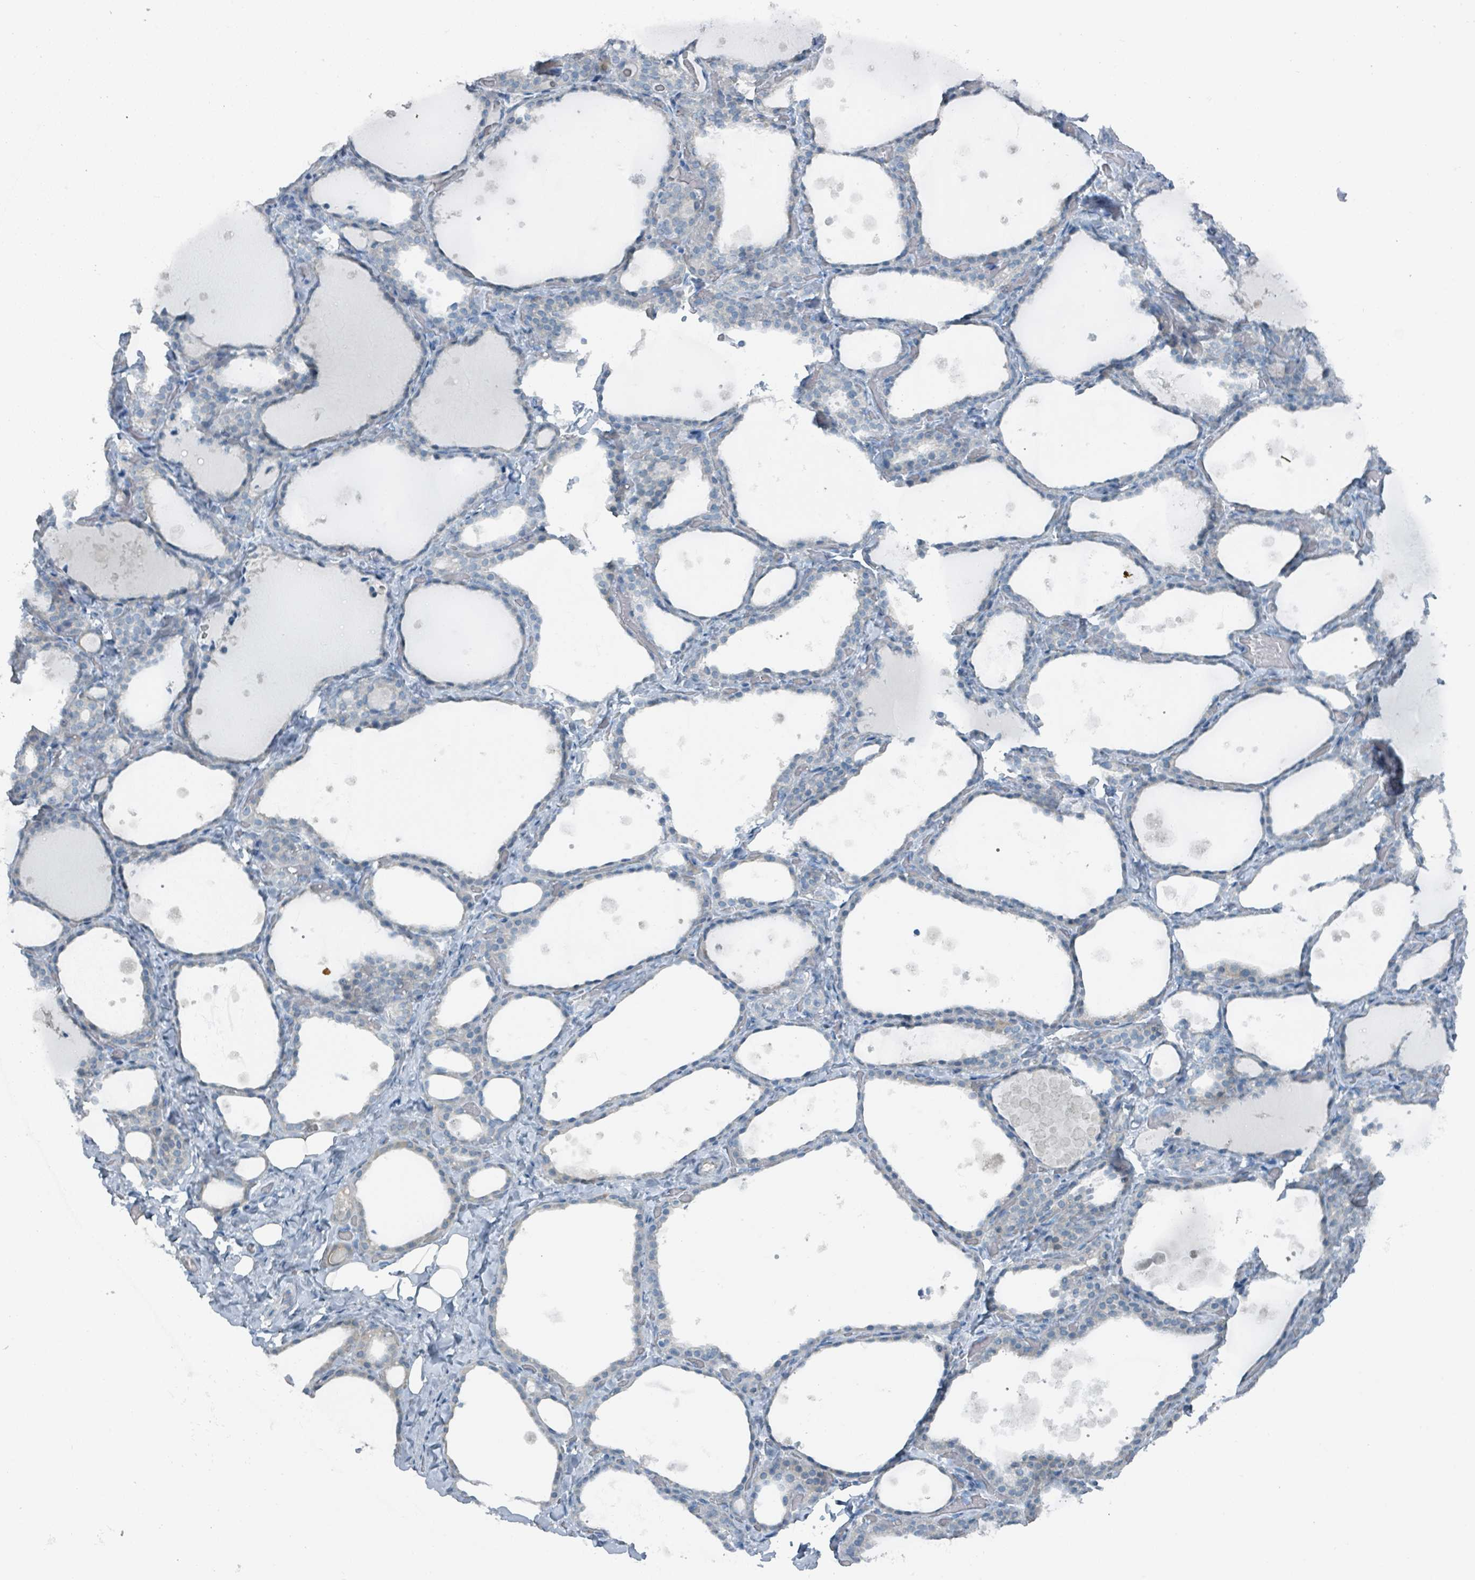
{"staining": {"intensity": "negative", "quantity": "none", "location": "none"}, "tissue": "thyroid gland", "cell_type": "Glandular cells", "image_type": "normal", "snomed": [{"axis": "morphology", "description": "Normal tissue, NOS"}, {"axis": "topography", "description": "Thyroid gland"}], "caption": "The photomicrograph shows no significant positivity in glandular cells of thyroid gland. (Immunohistochemistry, brightfield microscopy, high magnification).", "gene": "GAMT", "patient": {"sex": "female", "age": 44}}